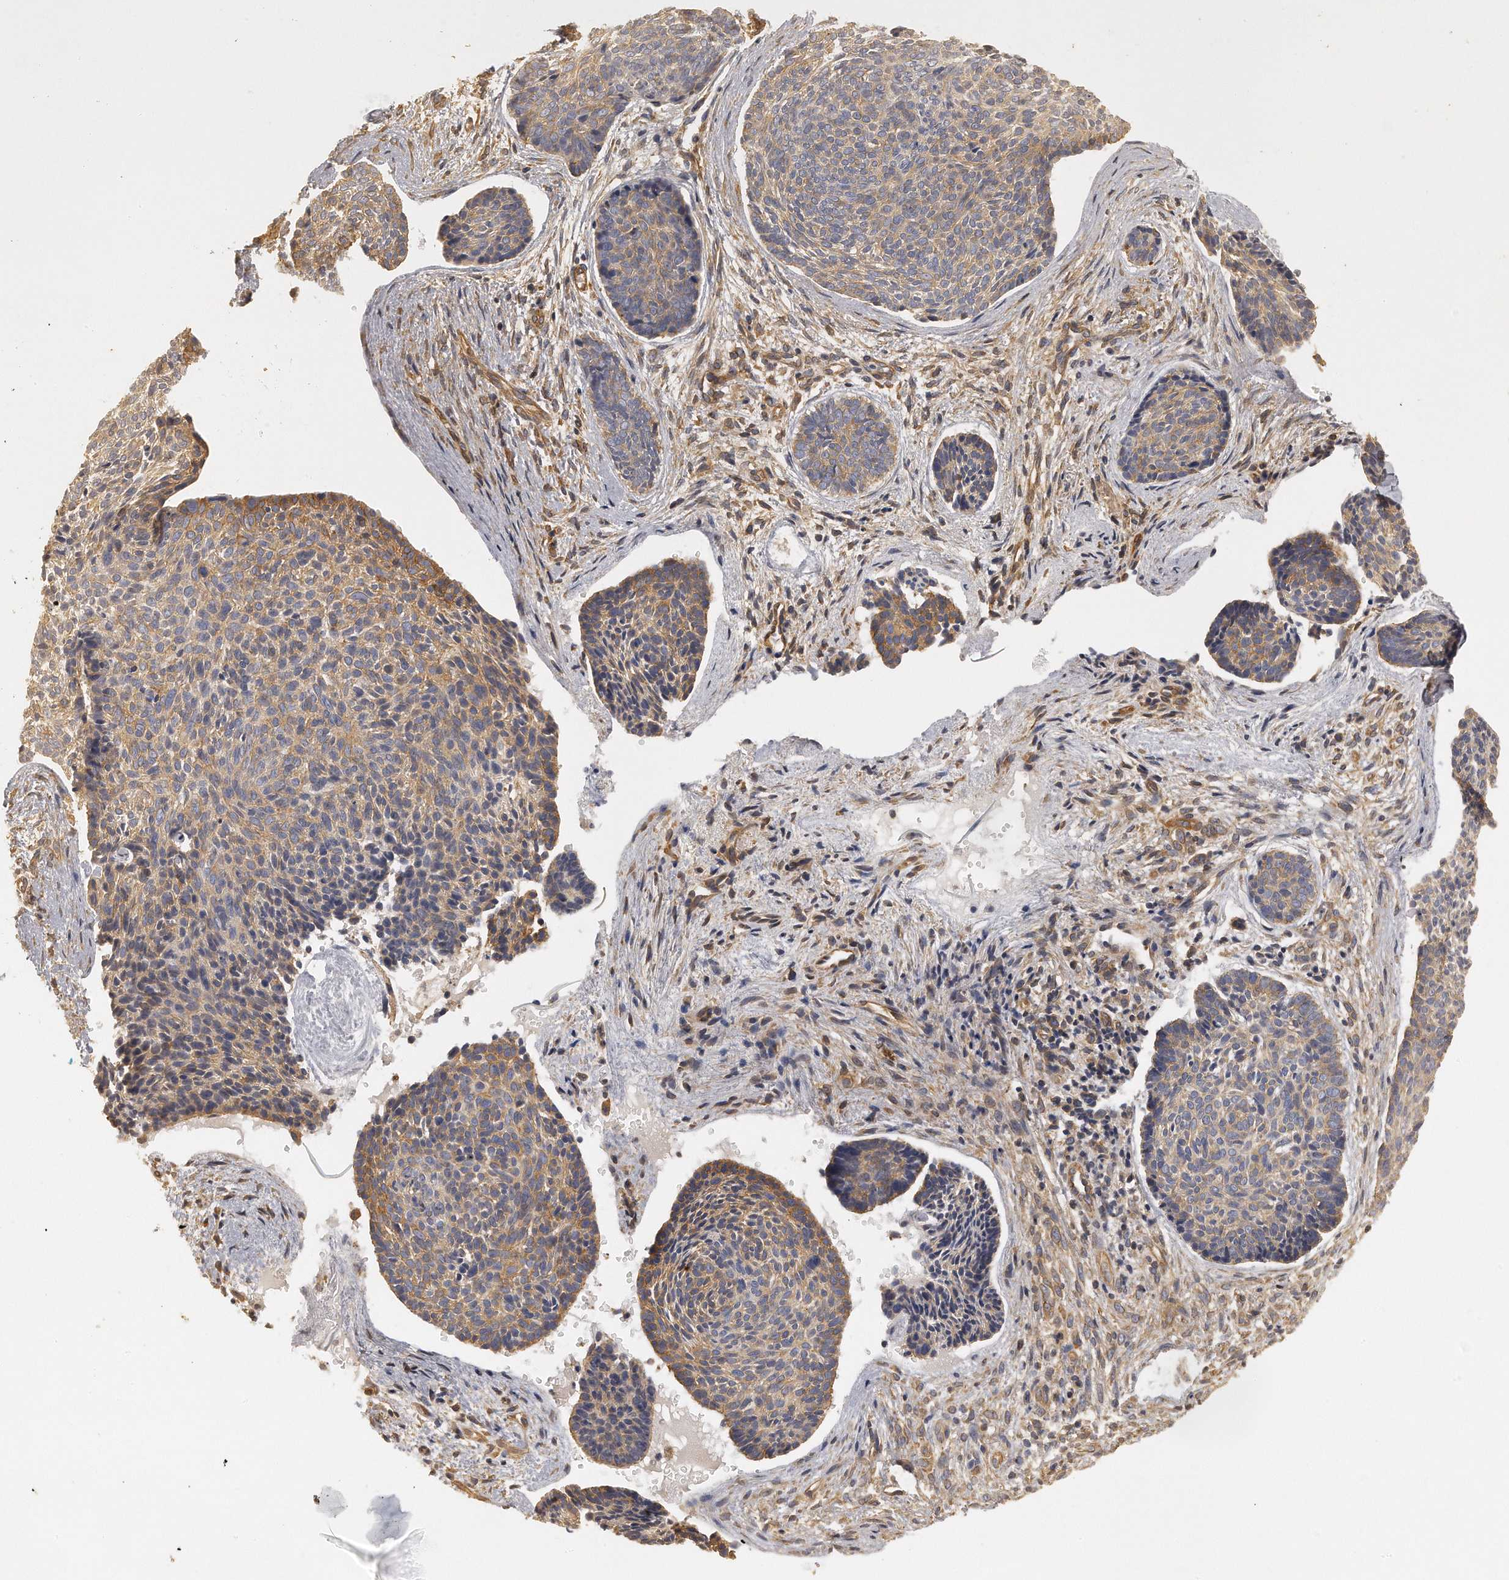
{"staining": {"intensity": "moderate", "quantity": ">75%", "location": "cytoplasmic/membranous"}, "tissue": "skin cancer", "cell_type": "Tumor cells", "image_type": "cancer", "snomed": [{"axis": "morphology", "description": "Normal tissue, NOS"}, {"axis": "morphology", "description": "Basal cell carcinoma"}, {"axis": "topography", "description": "Skin"}], "caption": "Human basal cell carcinoma (skin) stained for a protein (brown) demonstrates moderate cytoplasmic/membranous positive staining in approximately >75% of tumor cells.", "gene": "CHST7", "patient": {"sex": "female", "age": 57}}